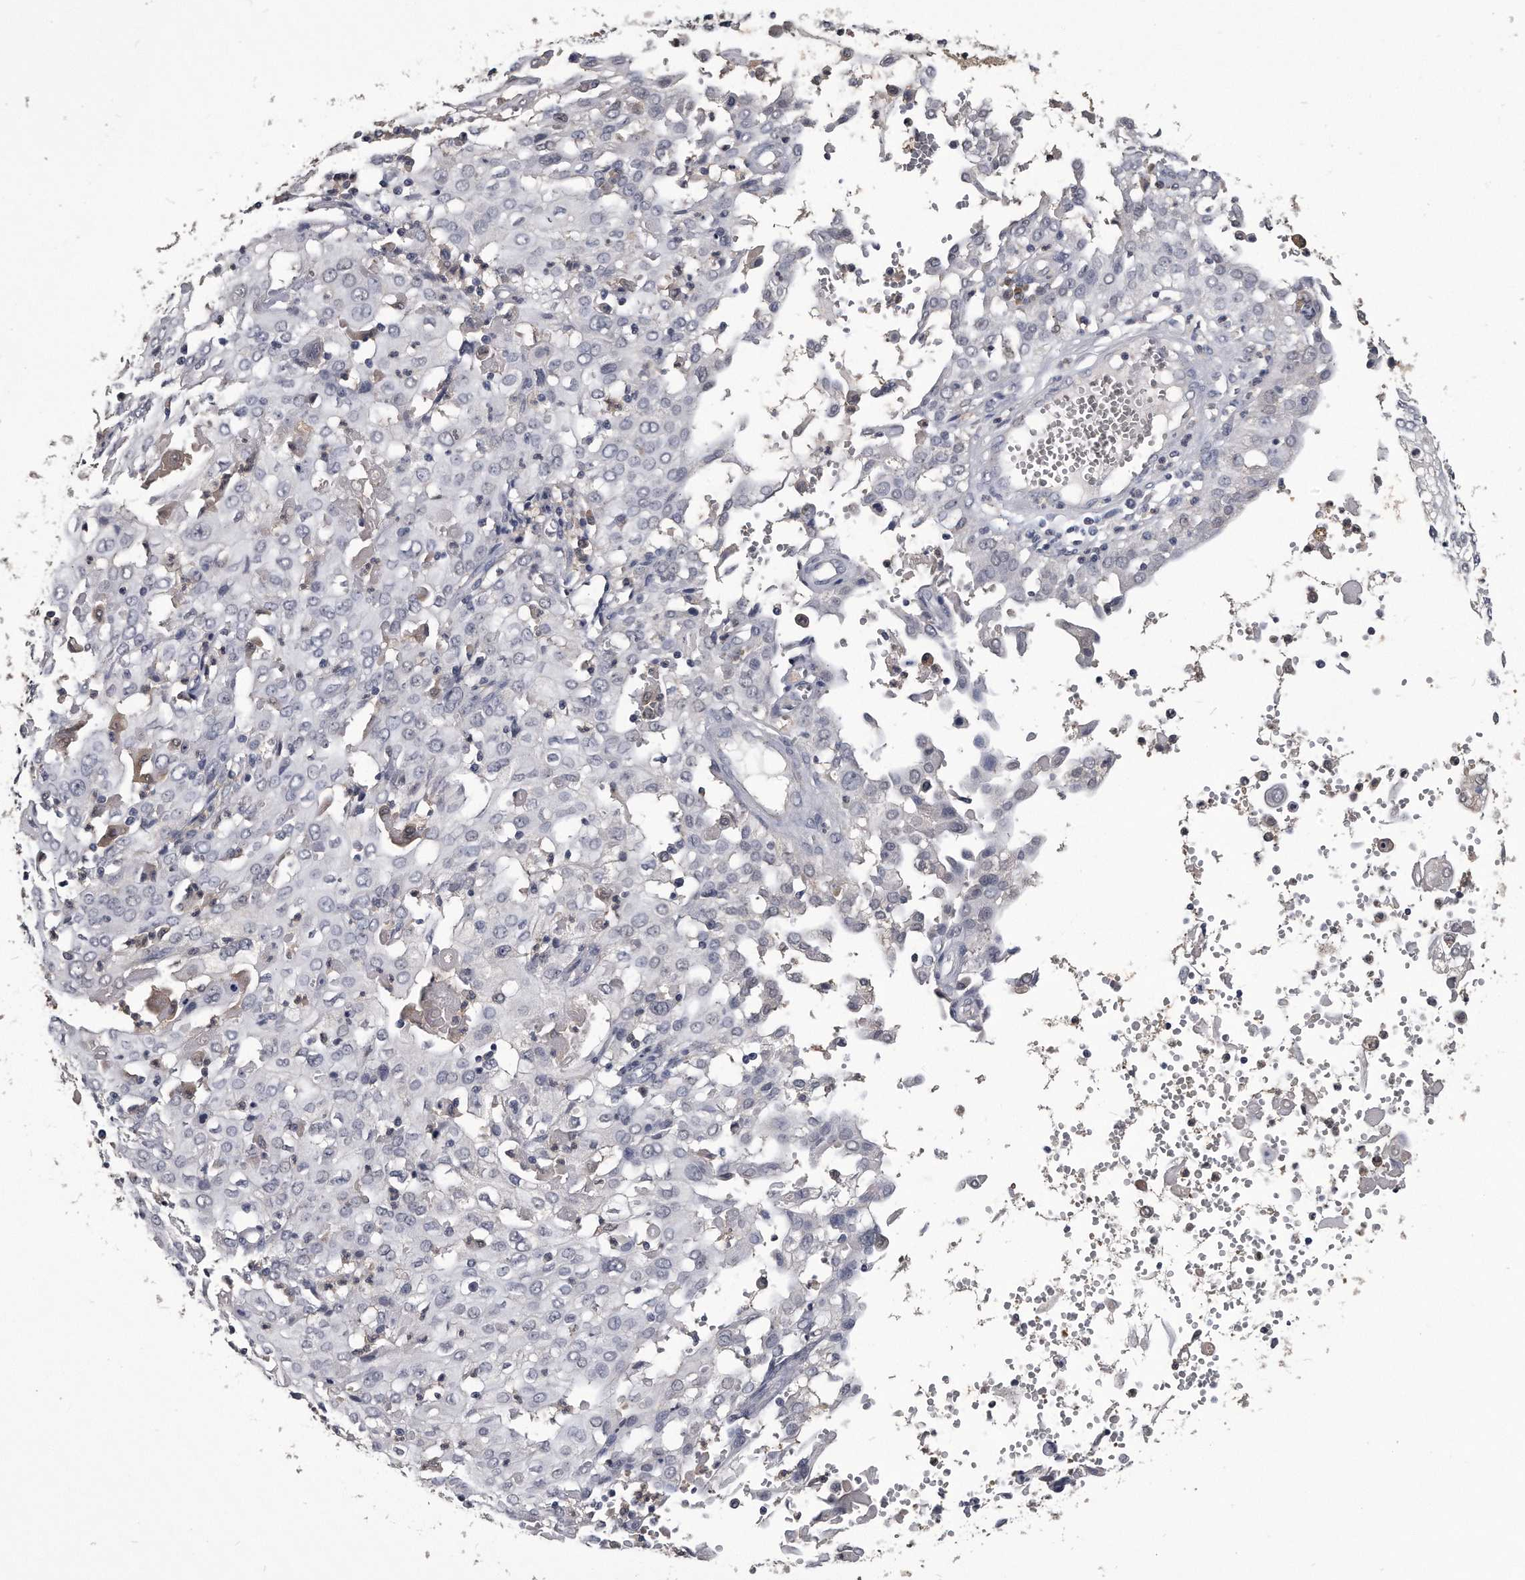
{"staining": {"intensity": "negative", "quantity": "none", "location": "none"}, "tissue": "cervical cancer", "cell_type": "Tumor cells", "image_type": "cancer", "snomed": [{"axis": "morphology", "description": "Squamous cell carcinoma, NOS"}, {"axis": "topography", "description": "Cervix"}], "caption": "Immunohistochemical staining of human squamous cell carcinoma (cervical) exhibits no significant staining in tumor cells. (Brightfield microscopy of DAB immunohistochemistry (IHC) at high magnification).", "gene": "PDXK", "patient": {"sex": "female", "age": 39}}